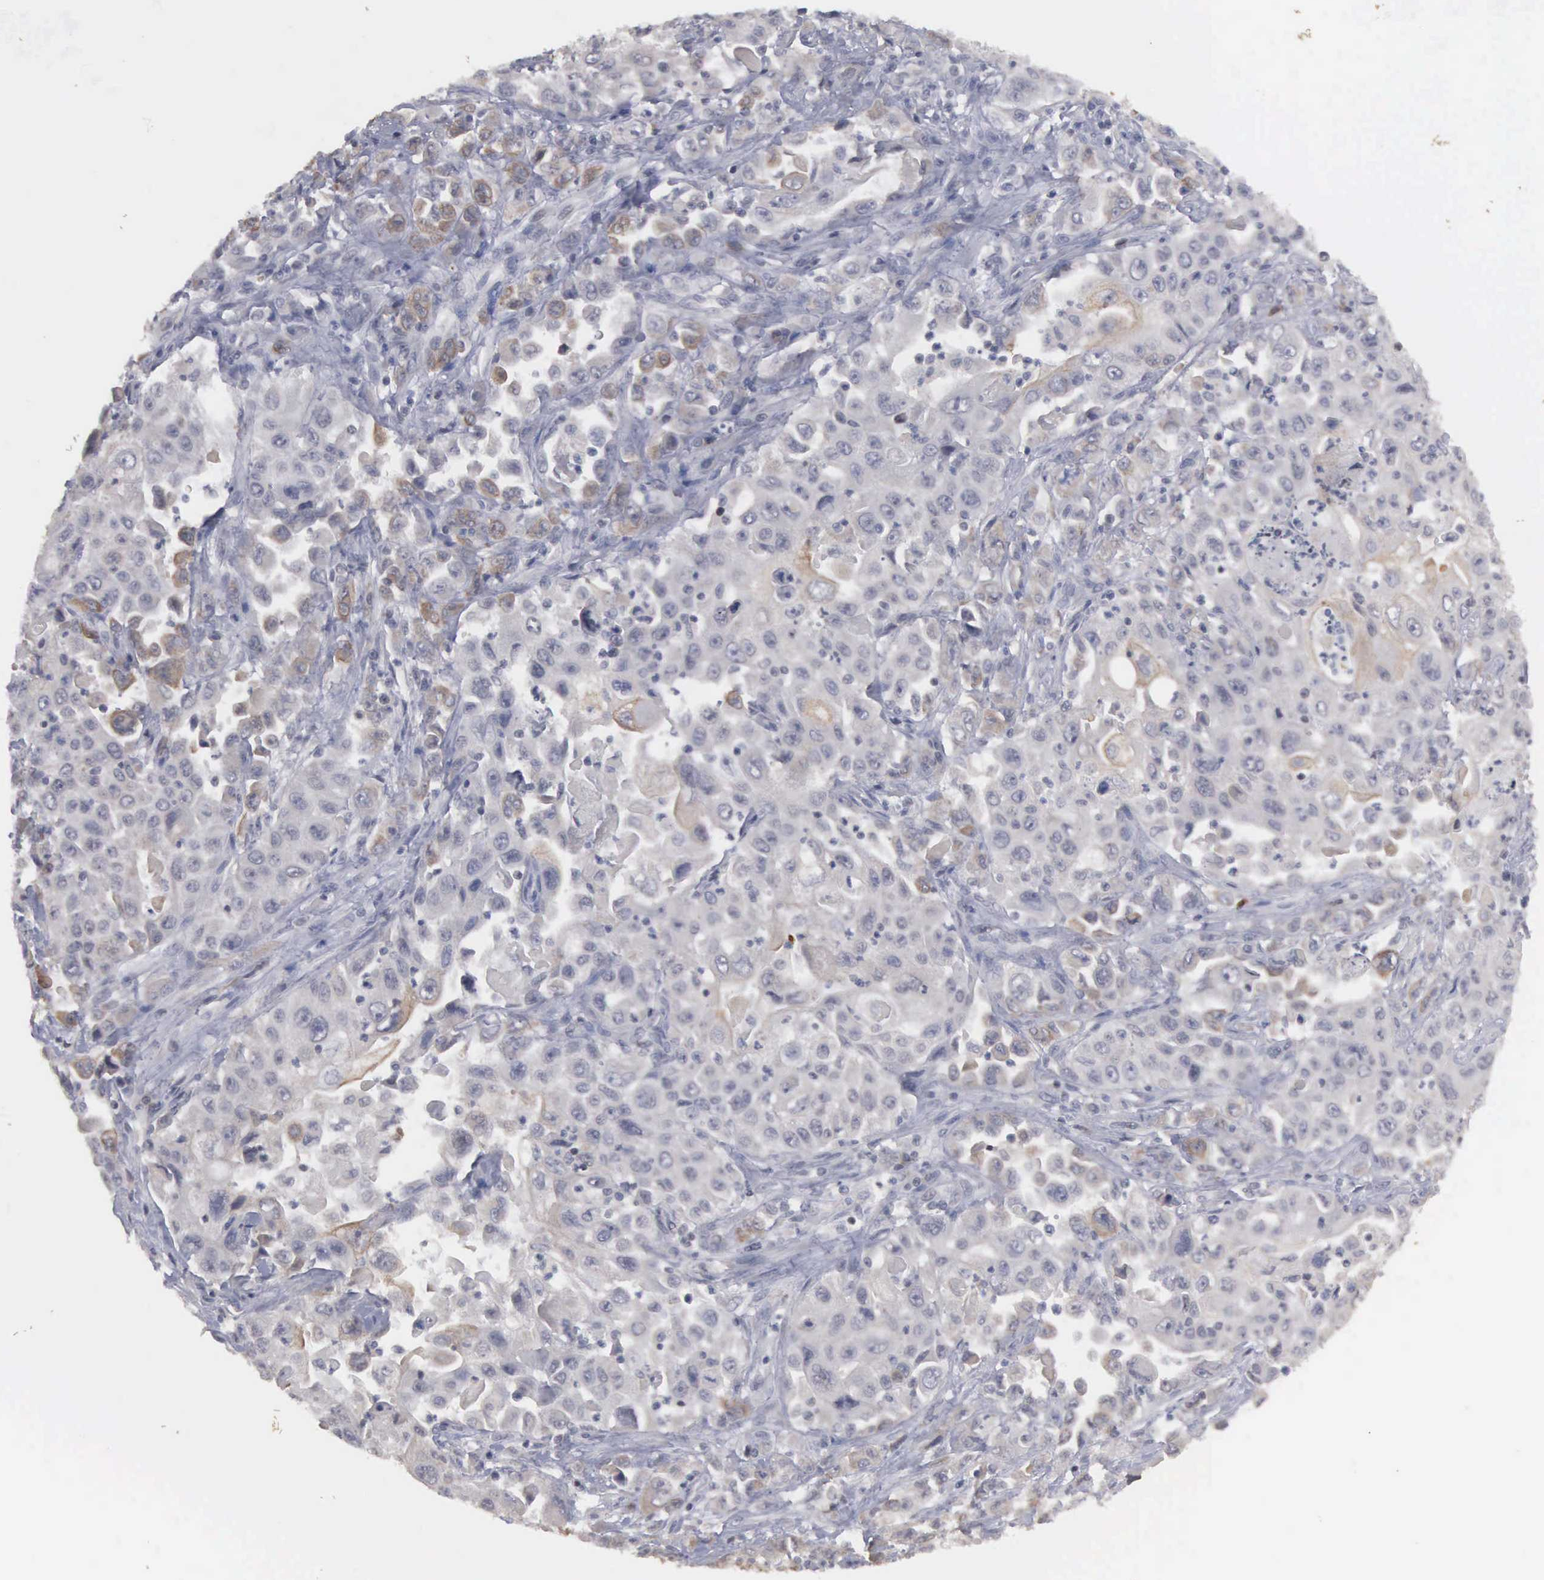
{"staining": {"intensity": "negative", "quantity": "none", "location": "none"}, "tissue": "pancreatic cancer", "cell_type": "Tumor cells", "image_type": "cancer", "snomed": [{"axis": "morphology", "description": "Adenocarcinoma, NOS"}, {"axis": "topography", "description": "Pancreas"}], "caption": "An image of pancreatic cancer stained for a protein reveals no brown staining in tumor cells.", "gene": "WDR89", "patient": {"sex": "male", "age": 70}}